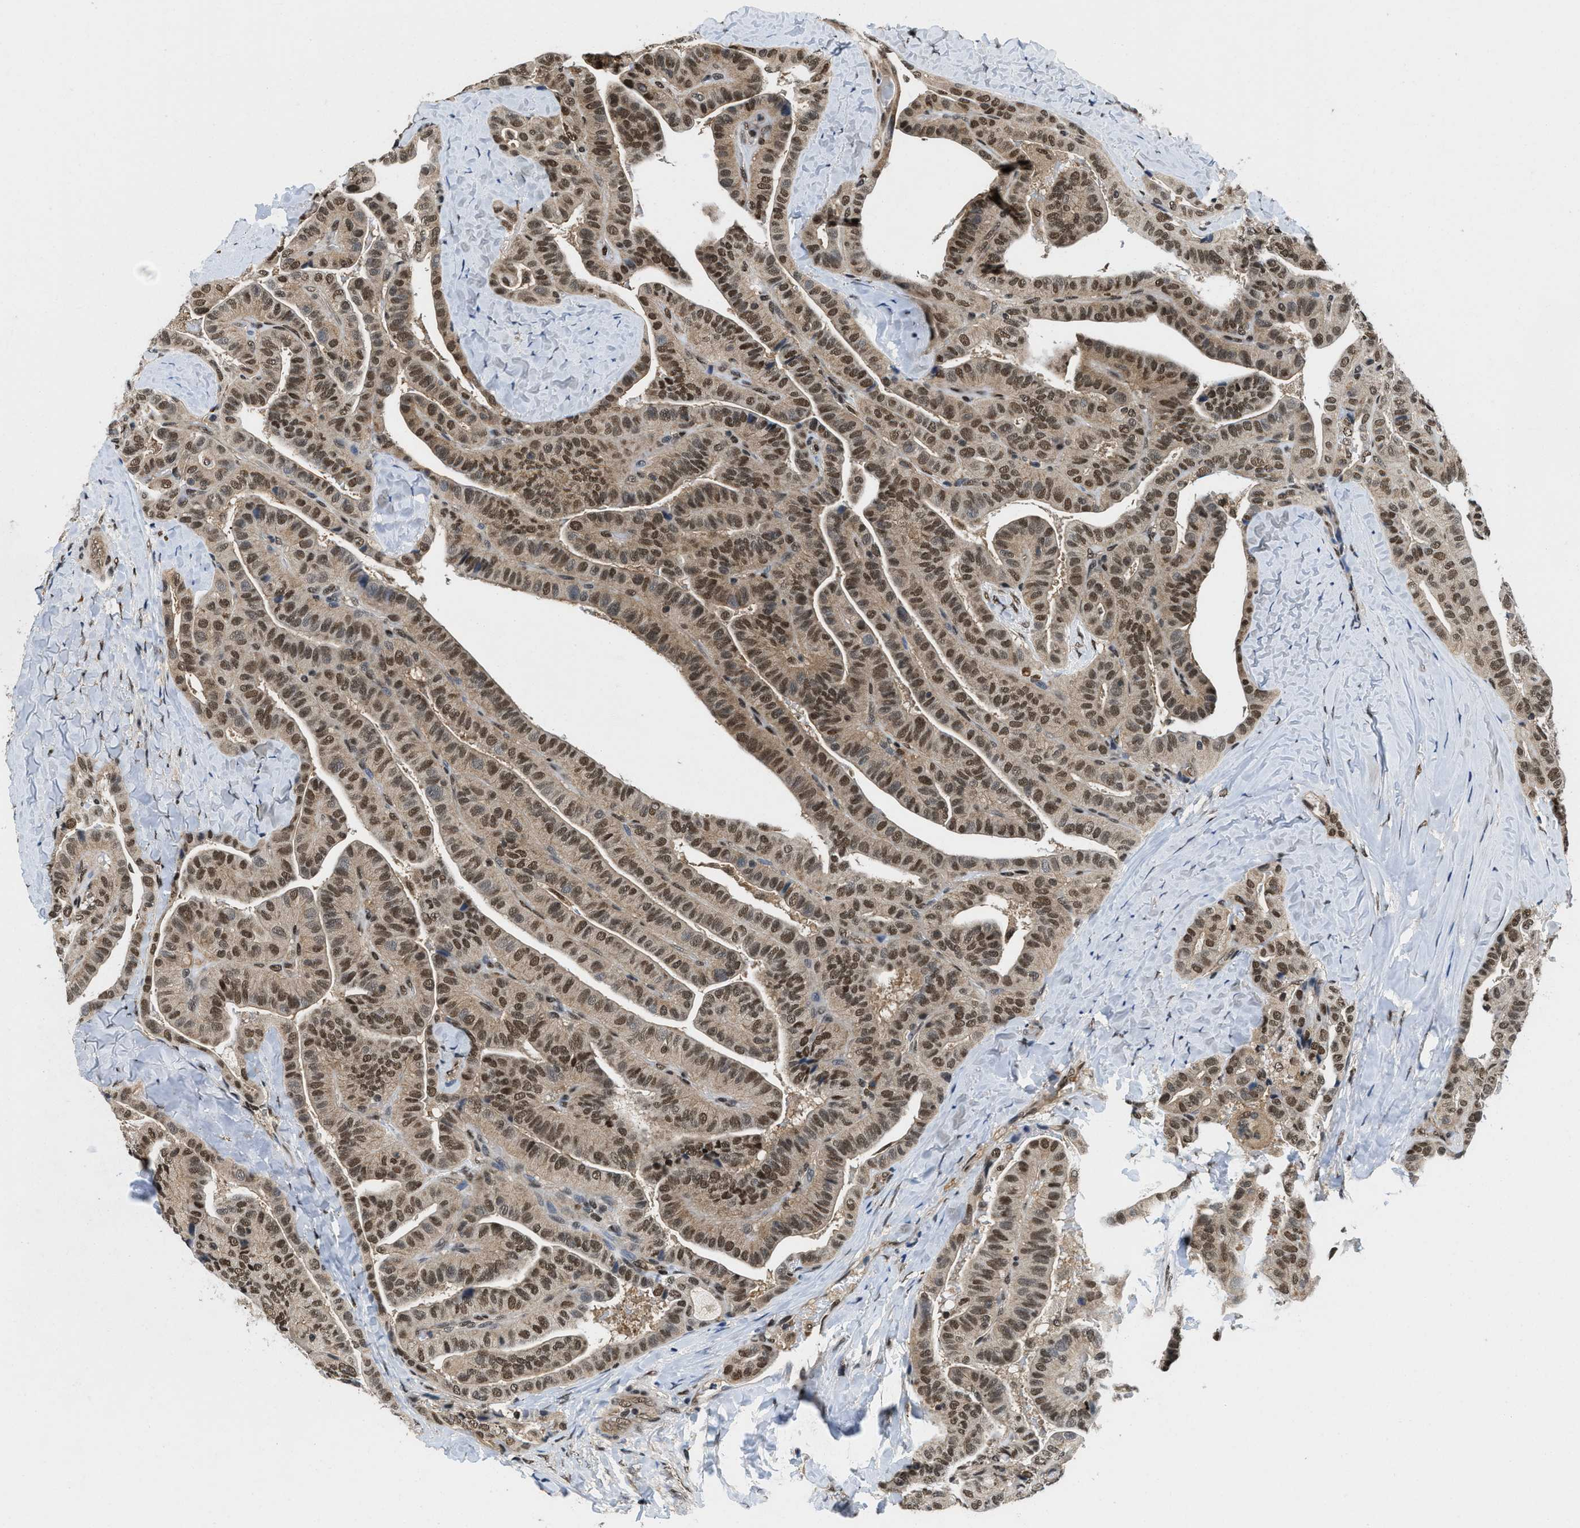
{"staining": {"intensity": "strong", "quantity": ">75%", "location": "nuclear"}, "tissue": "thyroid cancer", "cell_type": "Tumor cells", "image_type": "cancer", "snomed": [{"axis": "morphology", "description": "Papillary adenocarcinoma, NOS"}, {"axis": "topography", "description": "Thyroid gland"}], "caption": "The immunohistochemical stain shows strong nuclear positivity in tumor cells of thyroid cancer tissue.", "gene": "SAFB", "patient": {"sex": "male", "age": 77}}